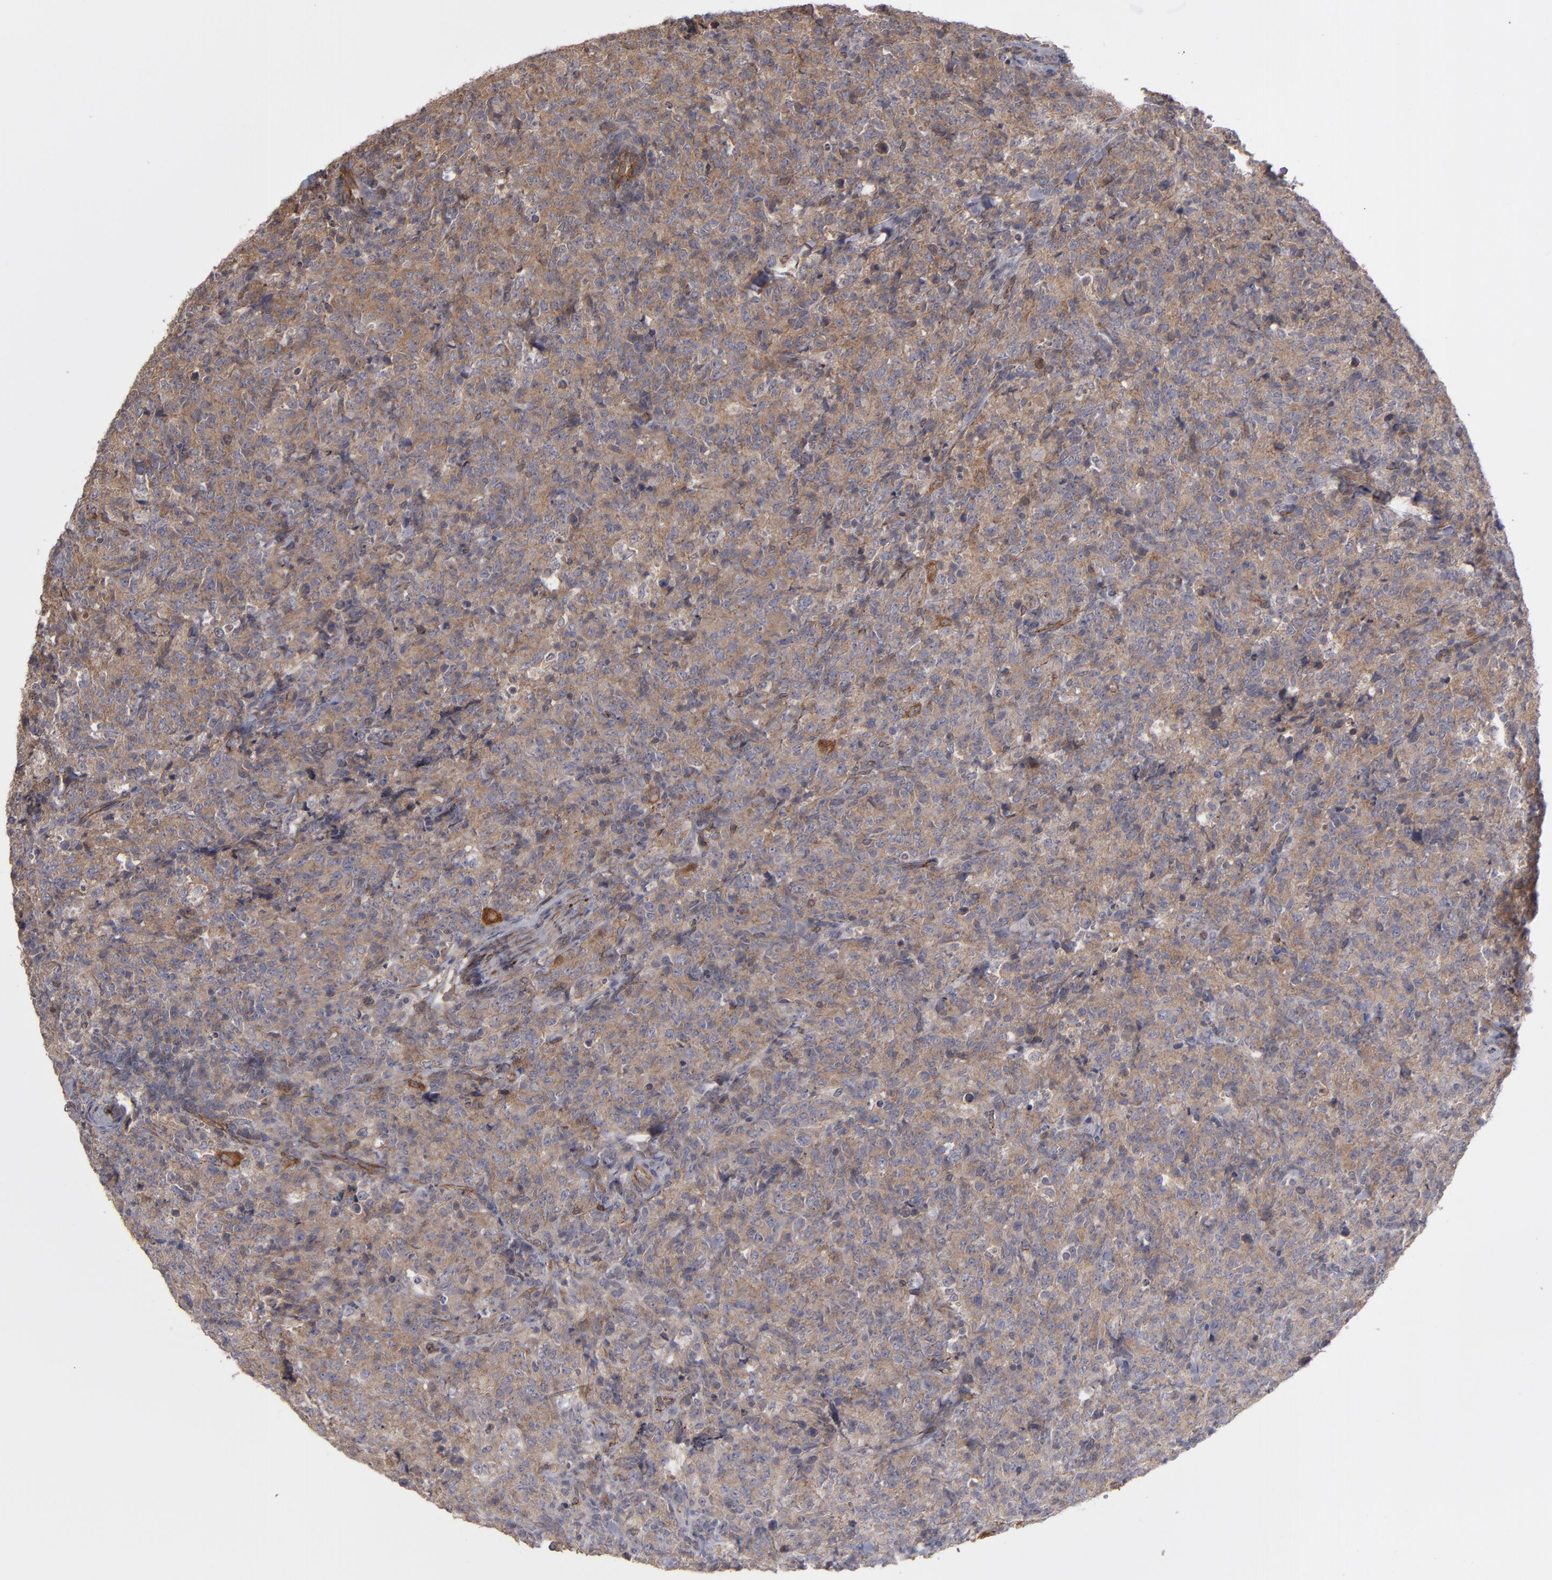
{"staining": {"intensity": "moderate", "quantity": "25%-75%", "location": "cytoplasmic/membranous"}, "tissue": "lymphoma", "cell_type": "Tumor cells", "image_type": "cancer", "snomed": [{"axis": "morphology", "description": "Malignant lymphoma, non-Hodgkin's type, High grade"}, {"axis": "topography", "description": "Tonsil"}], "caption": "IHC image of human malignant lymphoma, non-Hodgkin's type (high-grade) stained for a protein (brown), which exhibits medium levels of moderate cytoplasmic/membranous positivity in about 25%-75% of tumor cells.", "gene": "TJP1", "patient": {"sex": "female", "age": 36}}